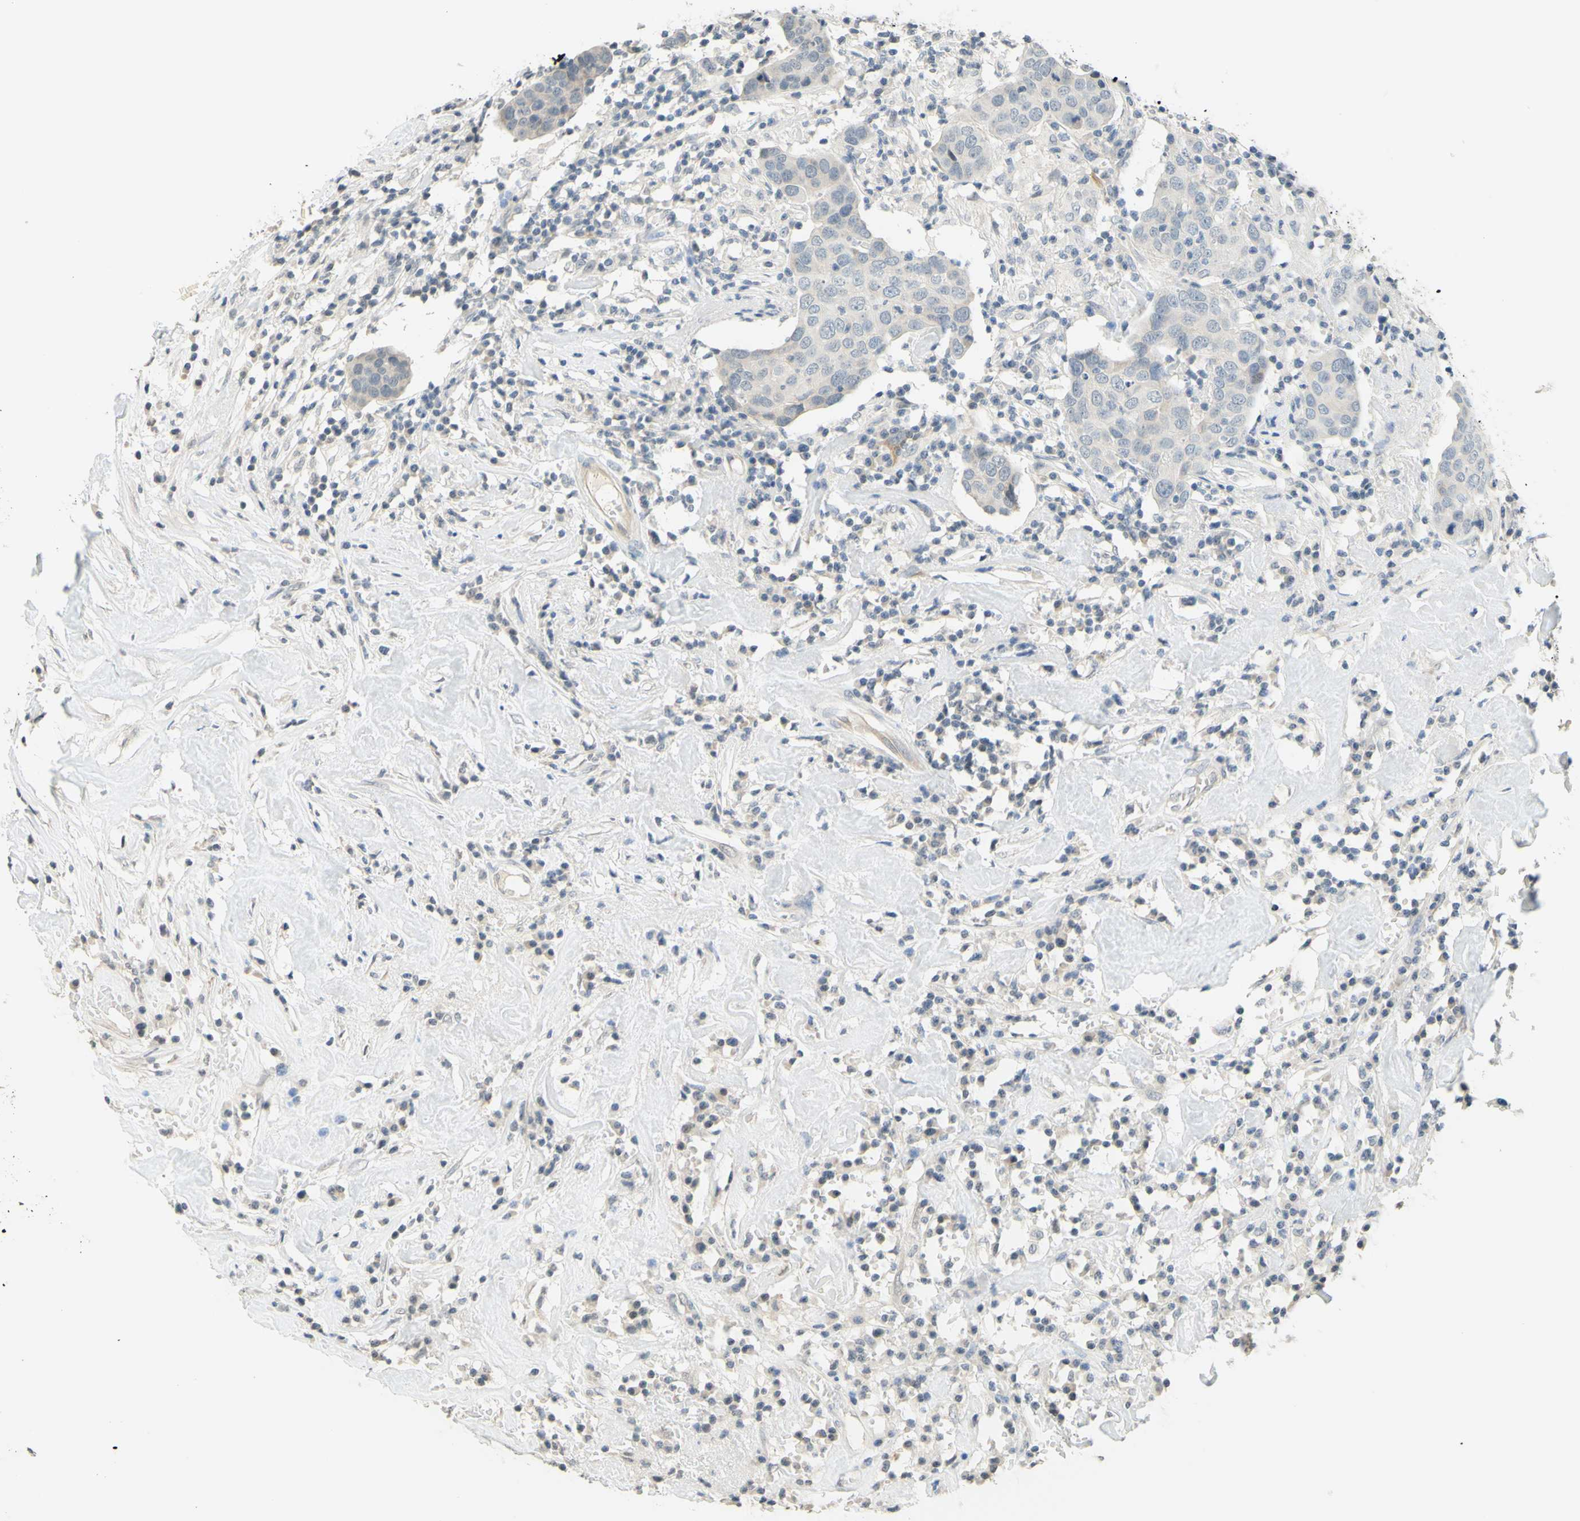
{"staining": {"intensity": "weak", "quantity": "25%-75%", "location": "cytoplasmic/membranous"}, "tissue": "head and neck cancer", "cell_type": "Tumor cells", "image_type": "cancer", "snomed": [{"axis": "morphology", "description": "Adenocarcinoma, NOS"}, {"axis": "topography", "description": "Salivary gland"}, {"axis": "topography", "description": "Head-Neck"}], "caption": "Tumor cells demonstrate weak cytoplasmic/membranous positivity in about 25%-75% of cells in head and neck adenocarcinoma.", "gene": "MAG", "patient": {"sex": "female", "age": 65}}